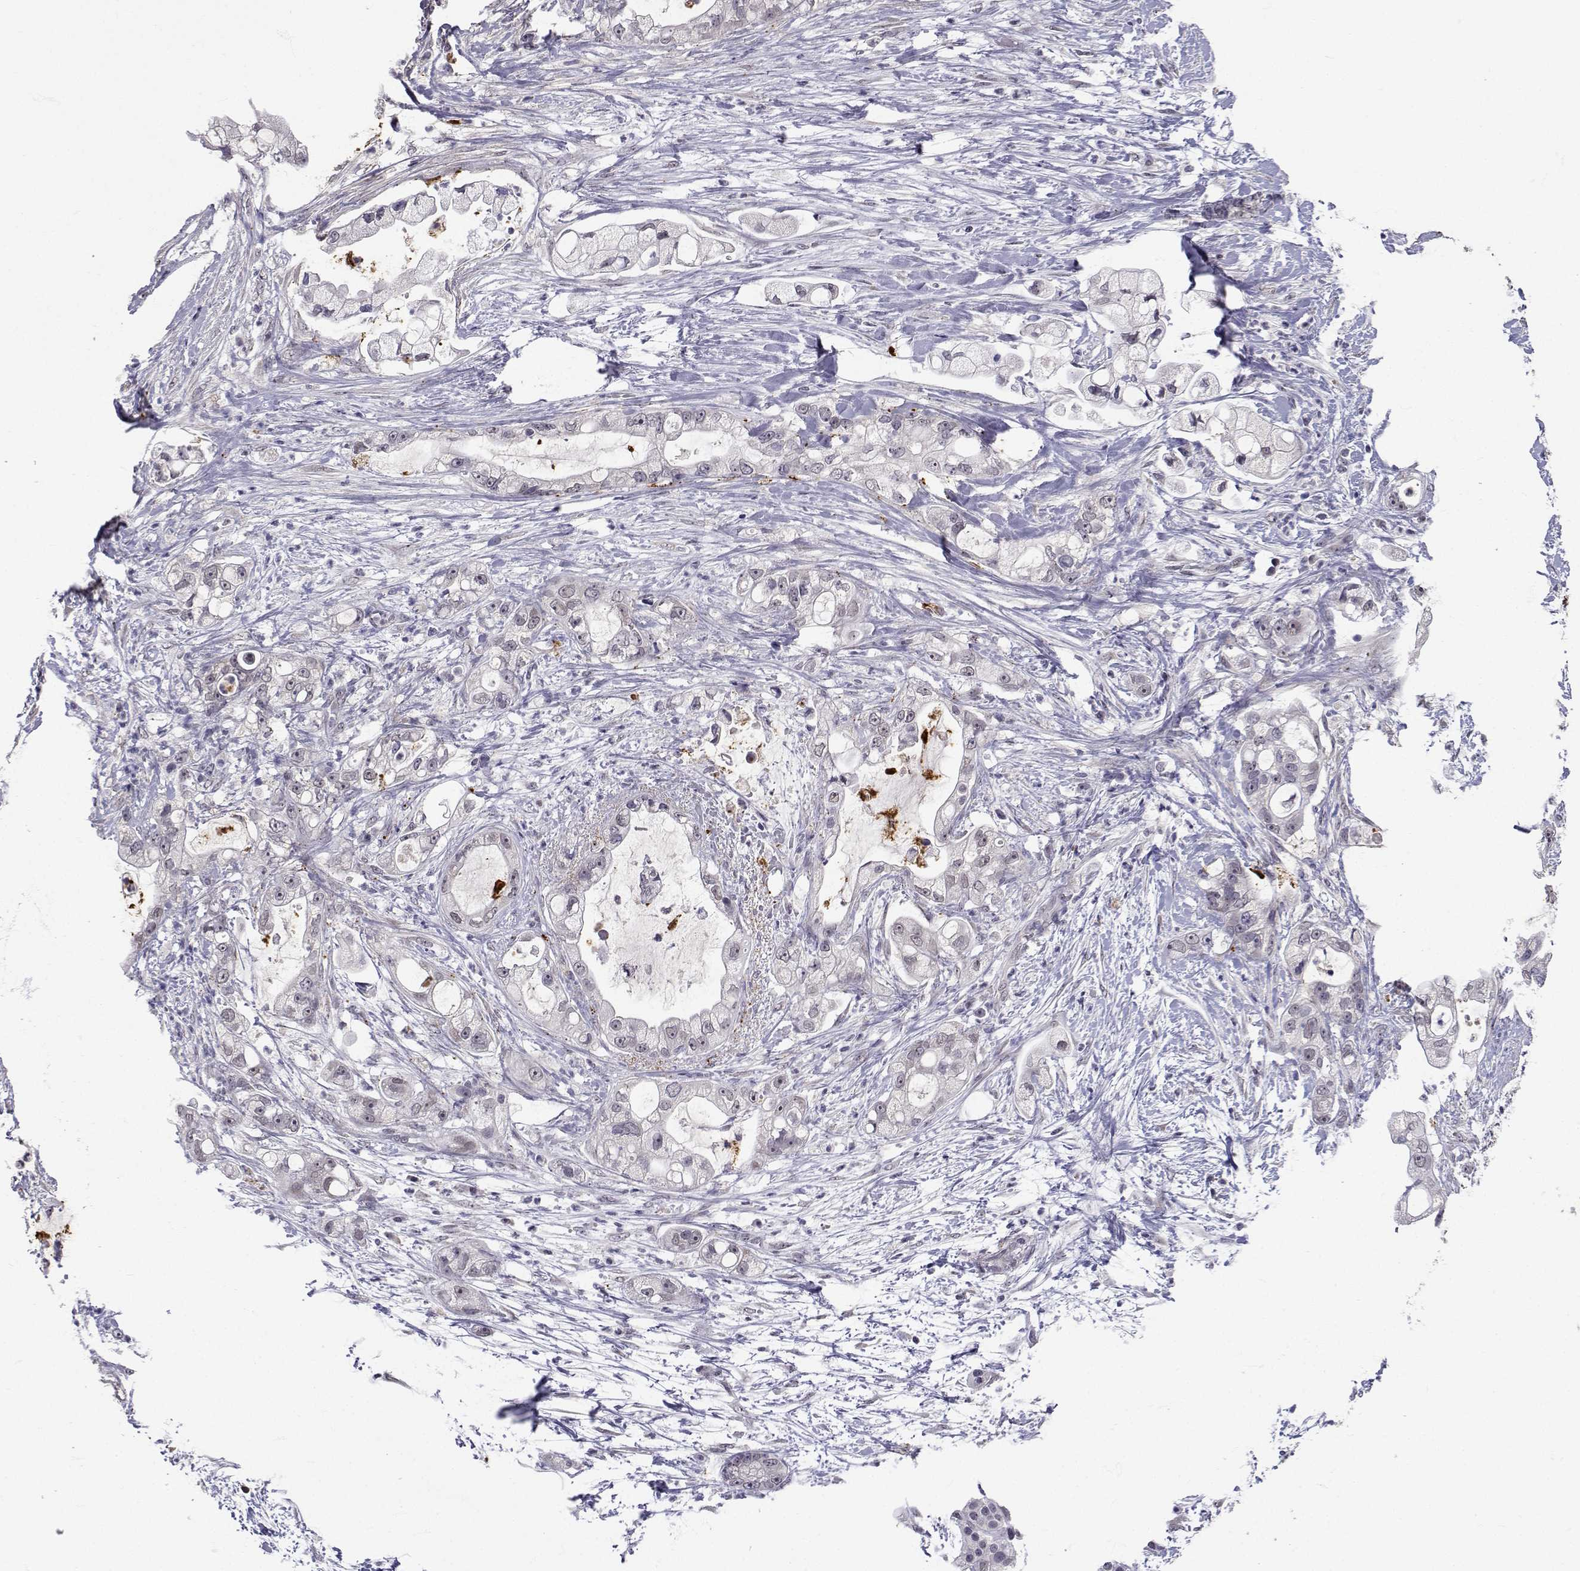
{"staining": {"intensity": "negative", "quantity": "none", "location": "none"}, "tissue": "pancreatic cancer", "cell_type": "Tumor cells", "image_type": "cancer", "snomed": [{"axis": "morphology", "description": "Adenocarcinoma, NOS"}, {"axis": "topography", "description": "Pancreas"}], "caption": "Immunohistochemical staining of human pancreatic cancer exhibits no significant staining in tumor cells. Nuclei are stained in blue.", "gene": "SLC6A3", "patient": {"sex": "female", "age": 69}}